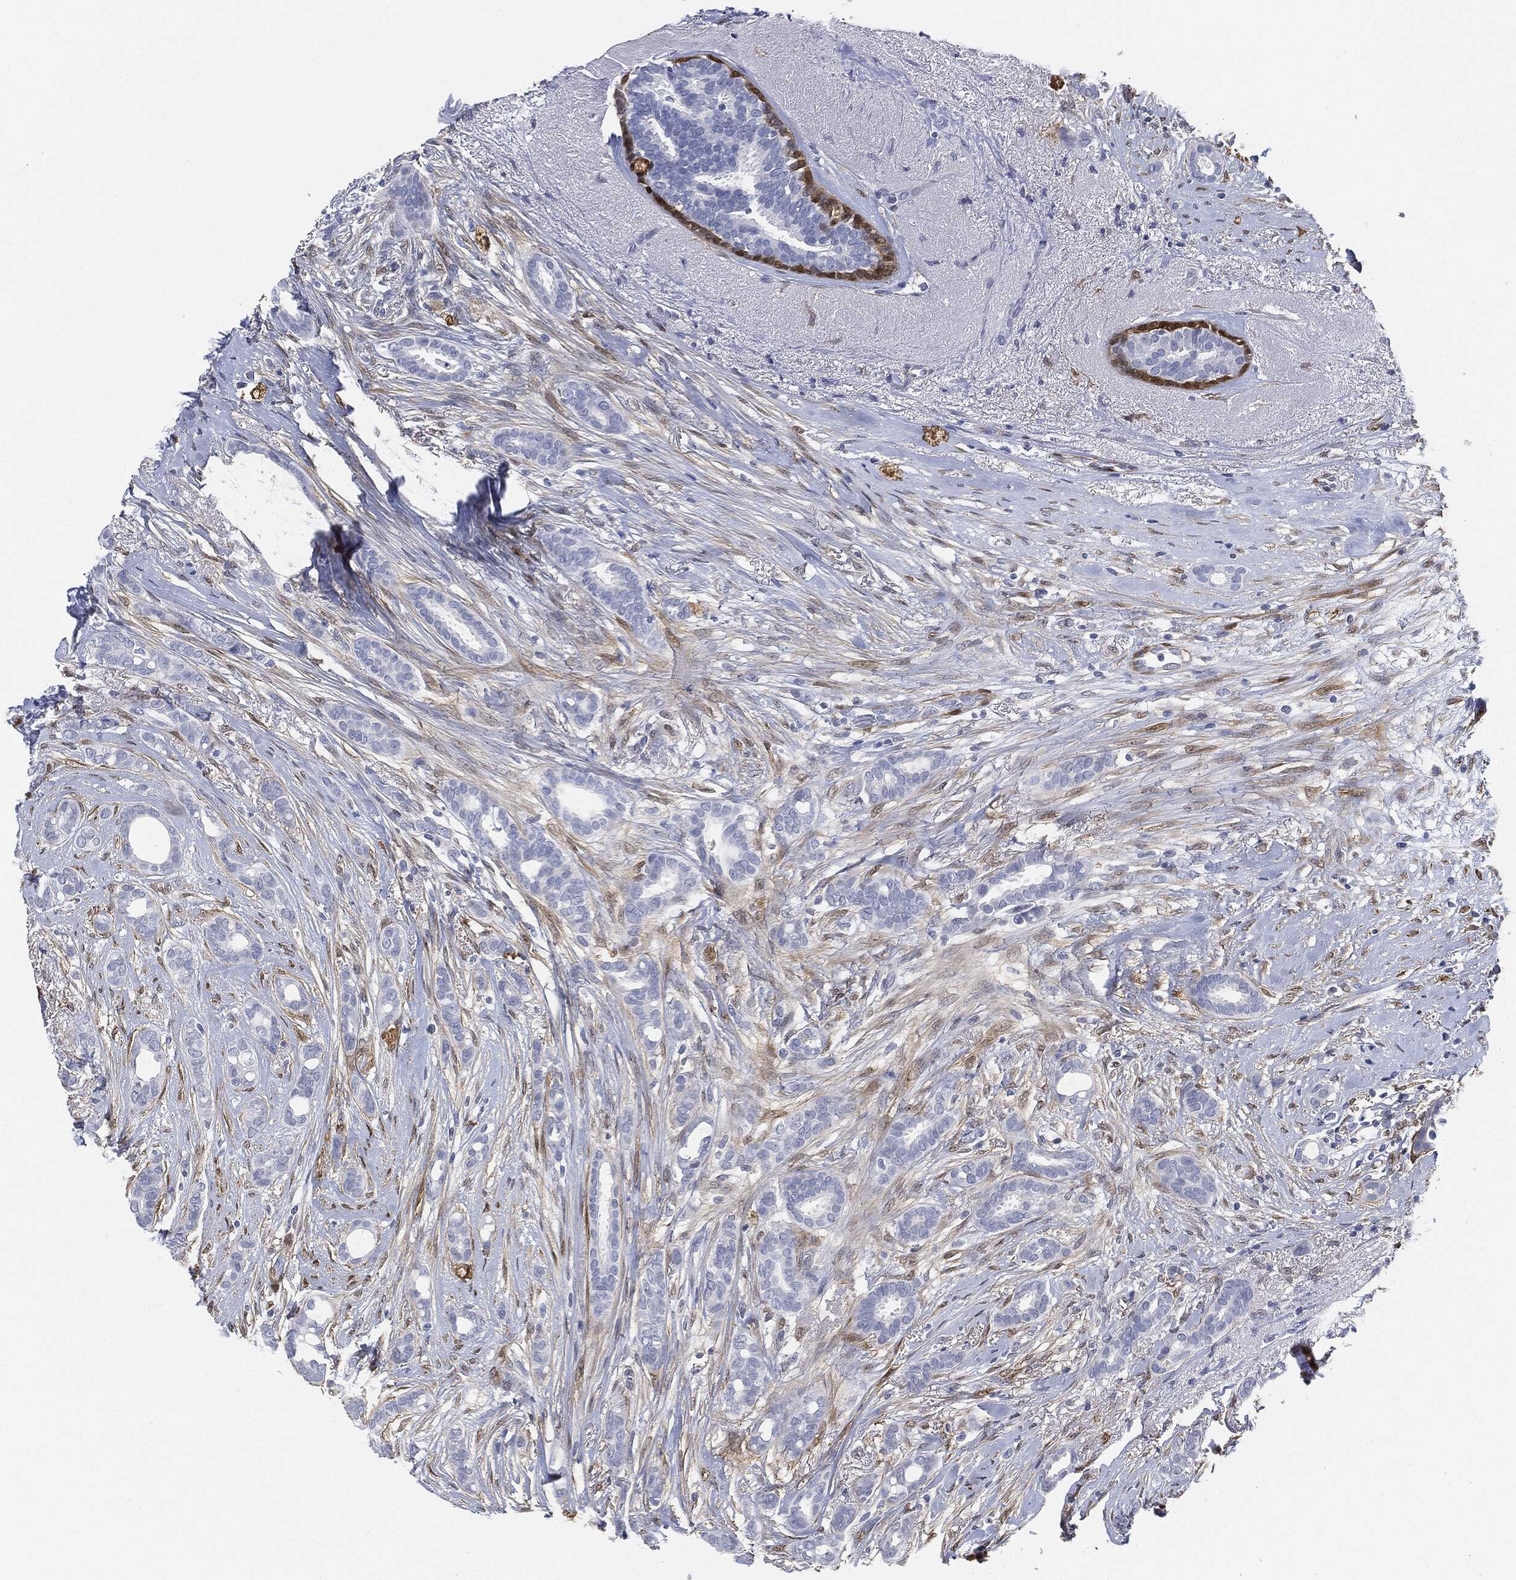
{"staining": {"intensity": "negative", "quantity": "none", "location": "none"}, "tissue": "breast cancer", "cell_type": "Tumor cells", "image_type": "cancer", "snomed": [{"axis": "morphology", "description": "Duct carcinoma"}, {"axis": "topography", "description": "Breast"}], "caption": "The photomicrograph exhibits no significant positivity in tumor cells of breast infiltrating ductal carcinoma.", "gene": "TAGLN", "patient": {"sex": "female", "age": 51}}